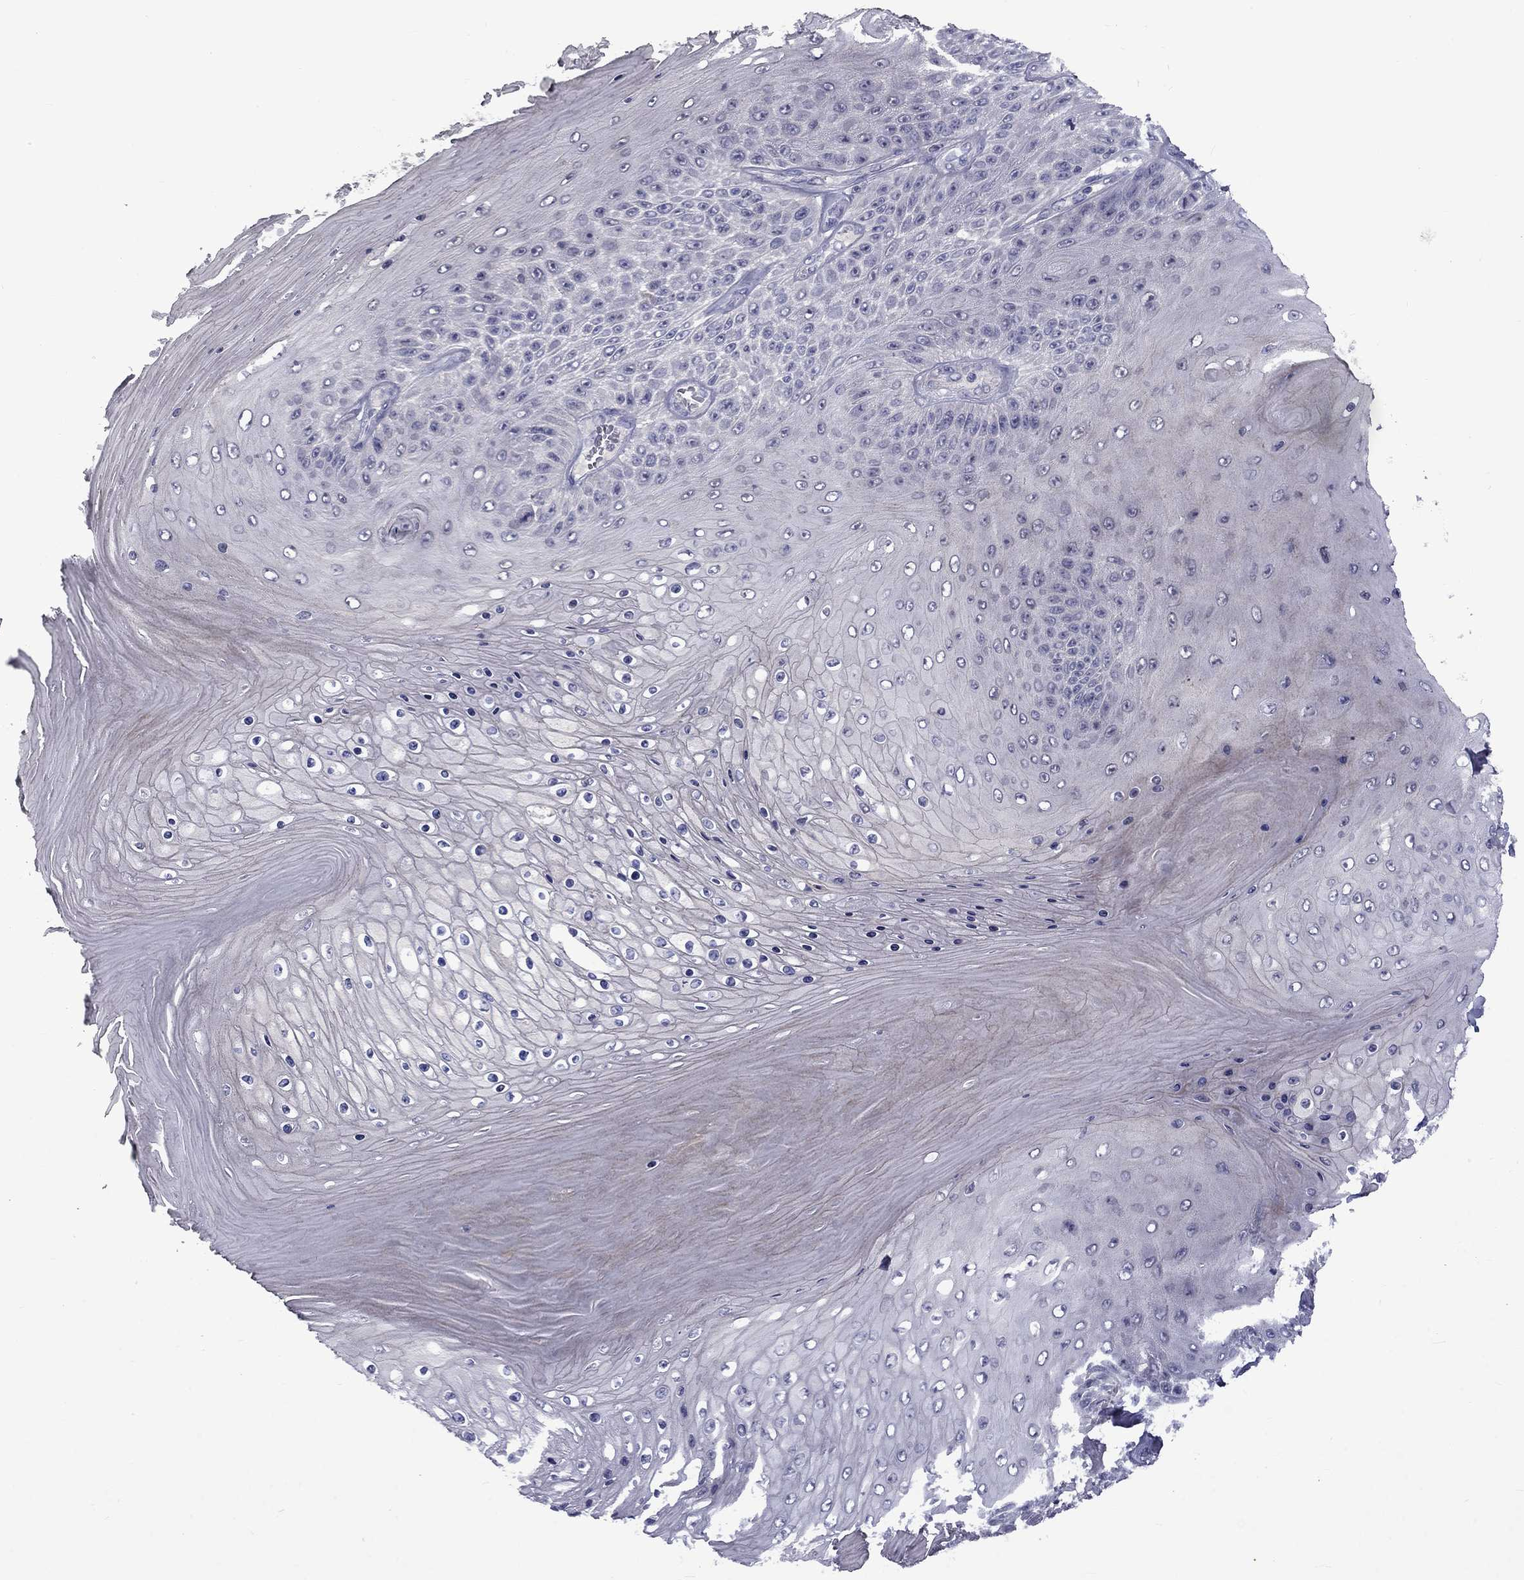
{"staining": {"intensity": "negative", "quantity": "none", "location": "none"}, "tissue": "skin cancer", "cell_type": "Tumor cells", "image_type": "cancer", "snomed": [{"axis": "morphology", "description": "Squamous cell carcinoma, NOS"}, {"axis": "topography", "description": "Skin"}], "caption": "Micrograph shows no significant protein expression in tumor cells of squamous cell carcinoma (skin).", "gene": "SNTA1", "patient": {"sex": "male", "age": 62}}